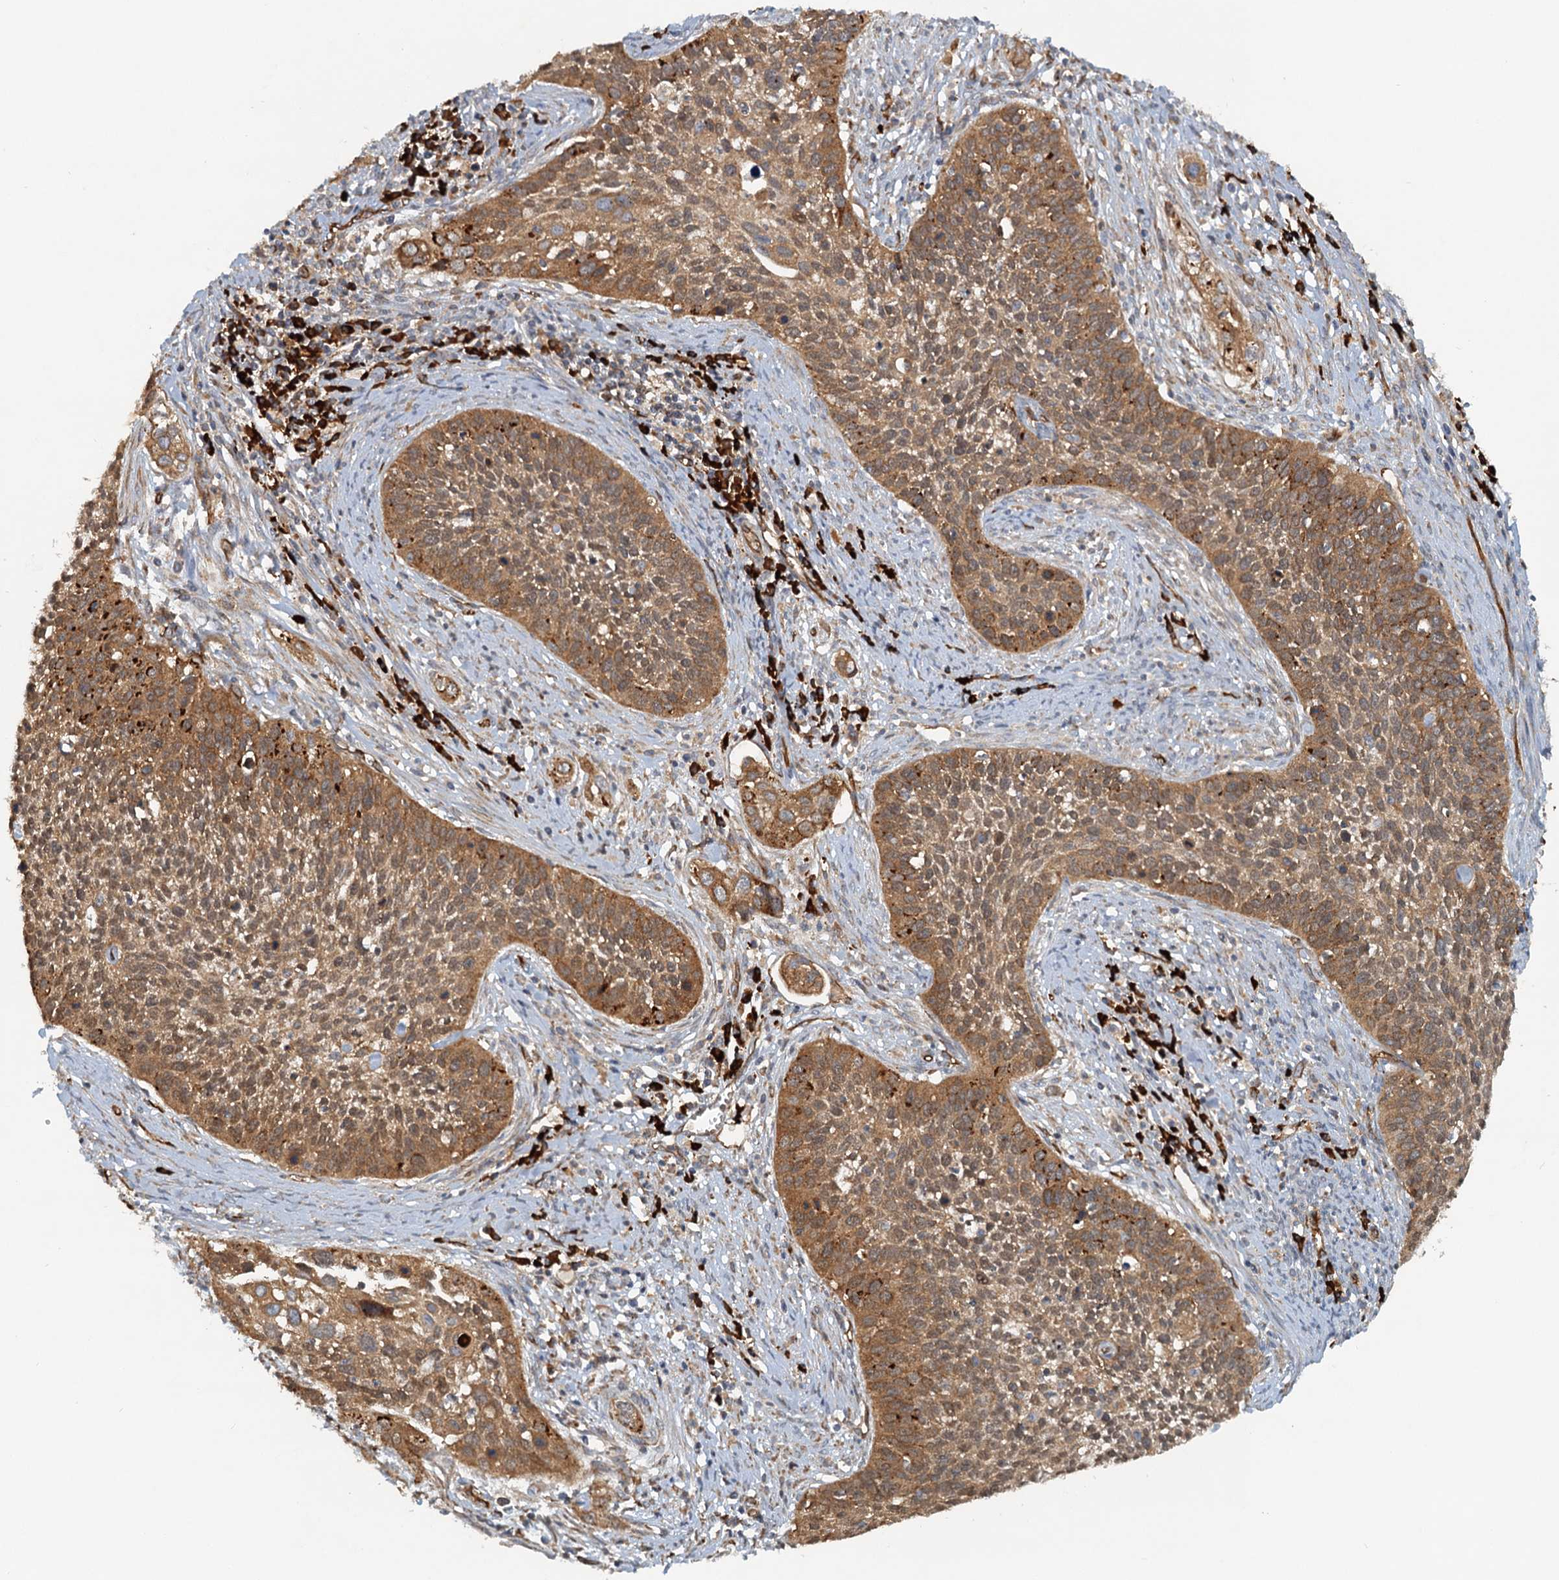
{"staining": {"intensity": "moderate", "quantity": ">75%", "location": "cytoplasmic/membranous"}, "tissue": "cervical cancer", "cell_type": "Tumor cells", "image_type": "cancer", "snomed": [{"axis": "morphology", "description": "Squamous cell carcinoma, NOS"}, {"axis": "topography", "description": "Cervix"}], "caption": "Cervical squamous cell carcinoma stained with immunohistochemistry (IHC) reveals moderate cytoplasmic/membranous staining in approximately >75% of tumor cells. Immunohistochemistry stains the protein of interest in brown and the nuclei are stained blue.", "gene": "NIPAL3", "patient": {"sex": "female", "age": 34}}